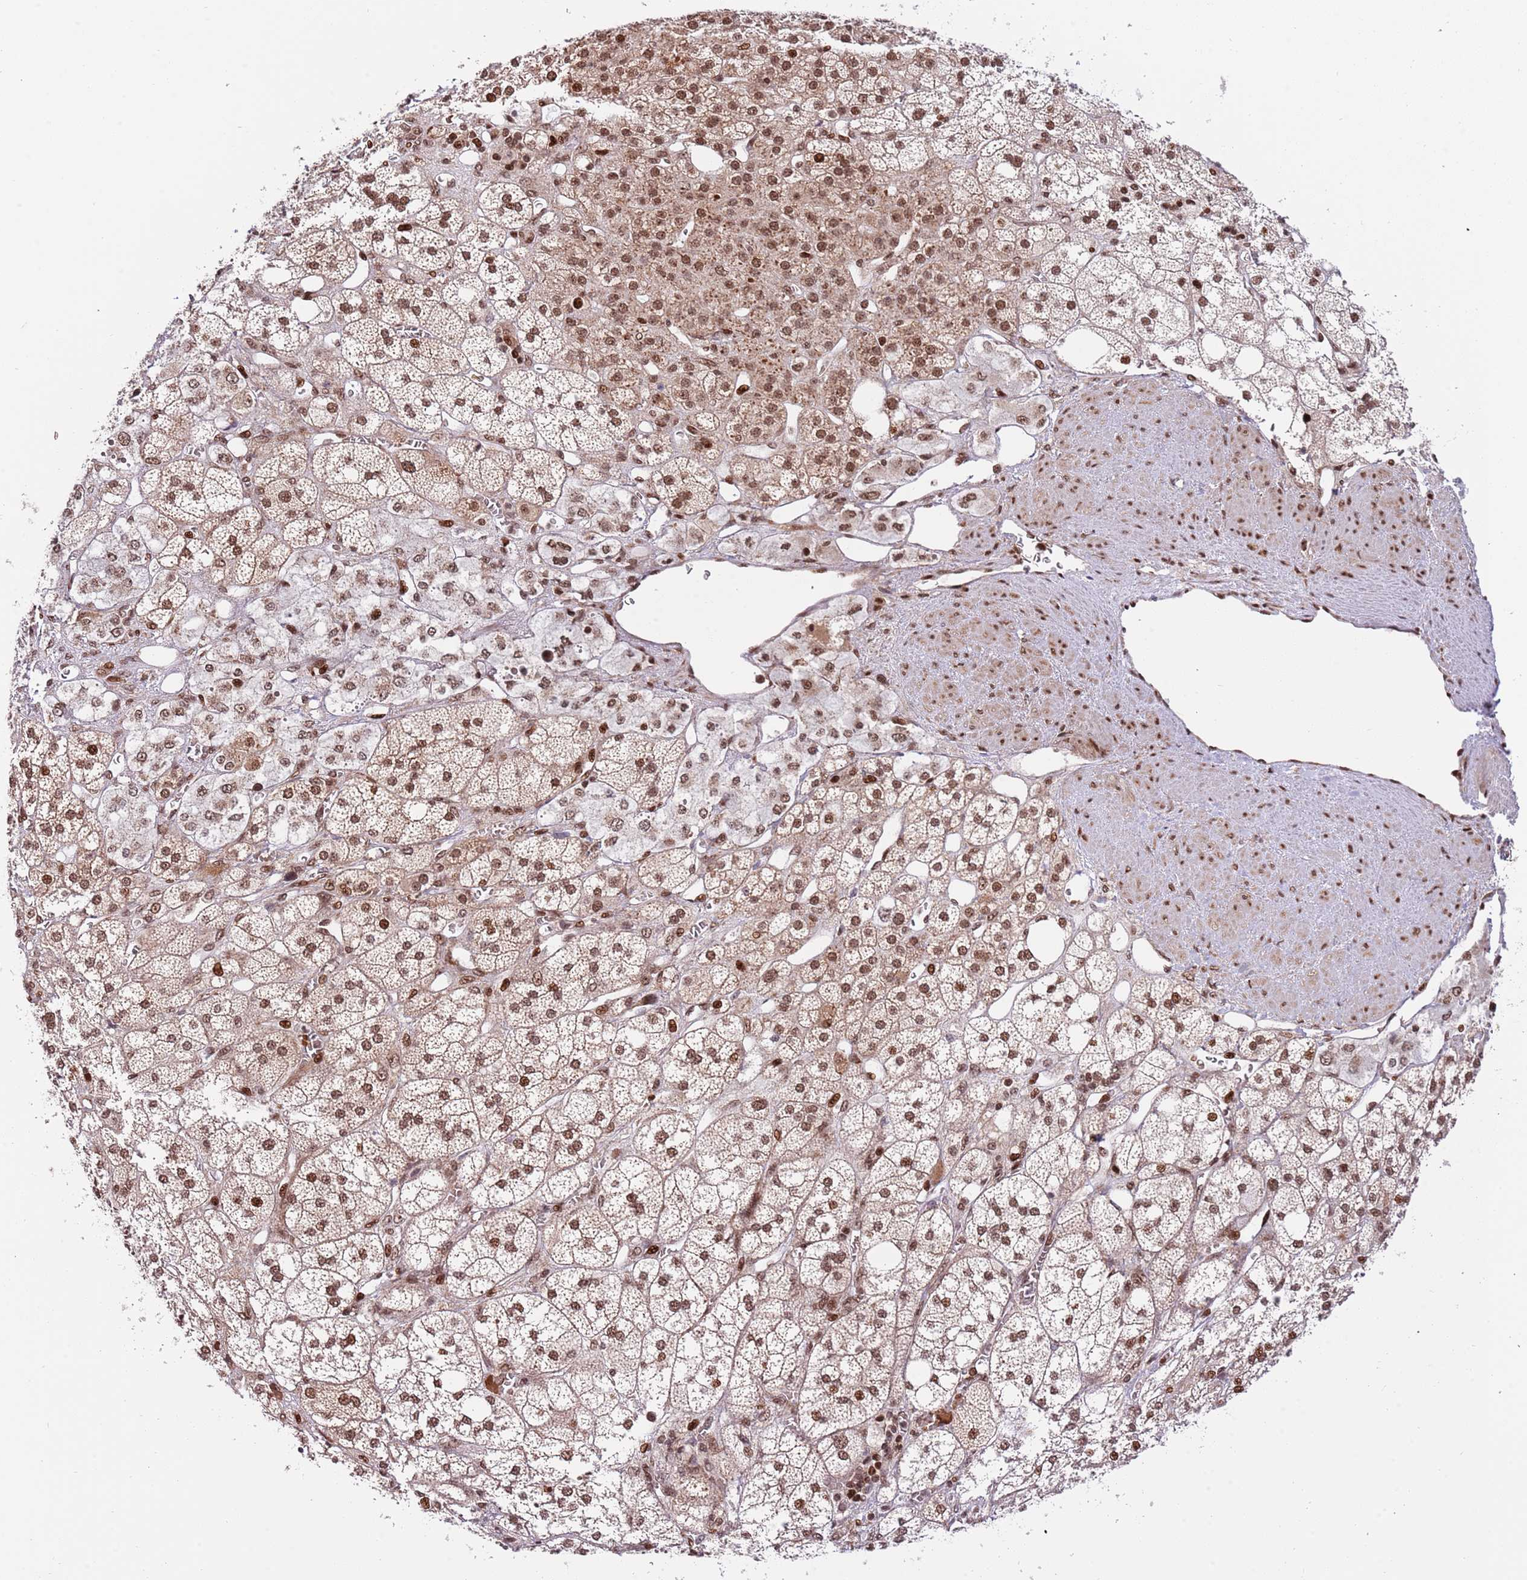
{"staining": {"intensity": "moderate", "quantity": ">75%", "location": "cytoplasmic/membranous,nuclear"}, "tissue": "adrenal gland", "cell_type": "Glandular cells", "image_type": "normal", "snomed": [{"axis": "morphology", "description": "Normal tissue, NOS"}, {"axis": "topography", "description": "Adrenal gland"}], "caption": "The image reveals staining of normal adrenal gland, revealing moderate cytoplasmic/membranous,nuclear protein expression (brown color) within glandular cells. (Brightfield microscopy of DAB IHC at high magnification).", "gene": "RIF1", "patient": {"sex": "male", "age": 61}}